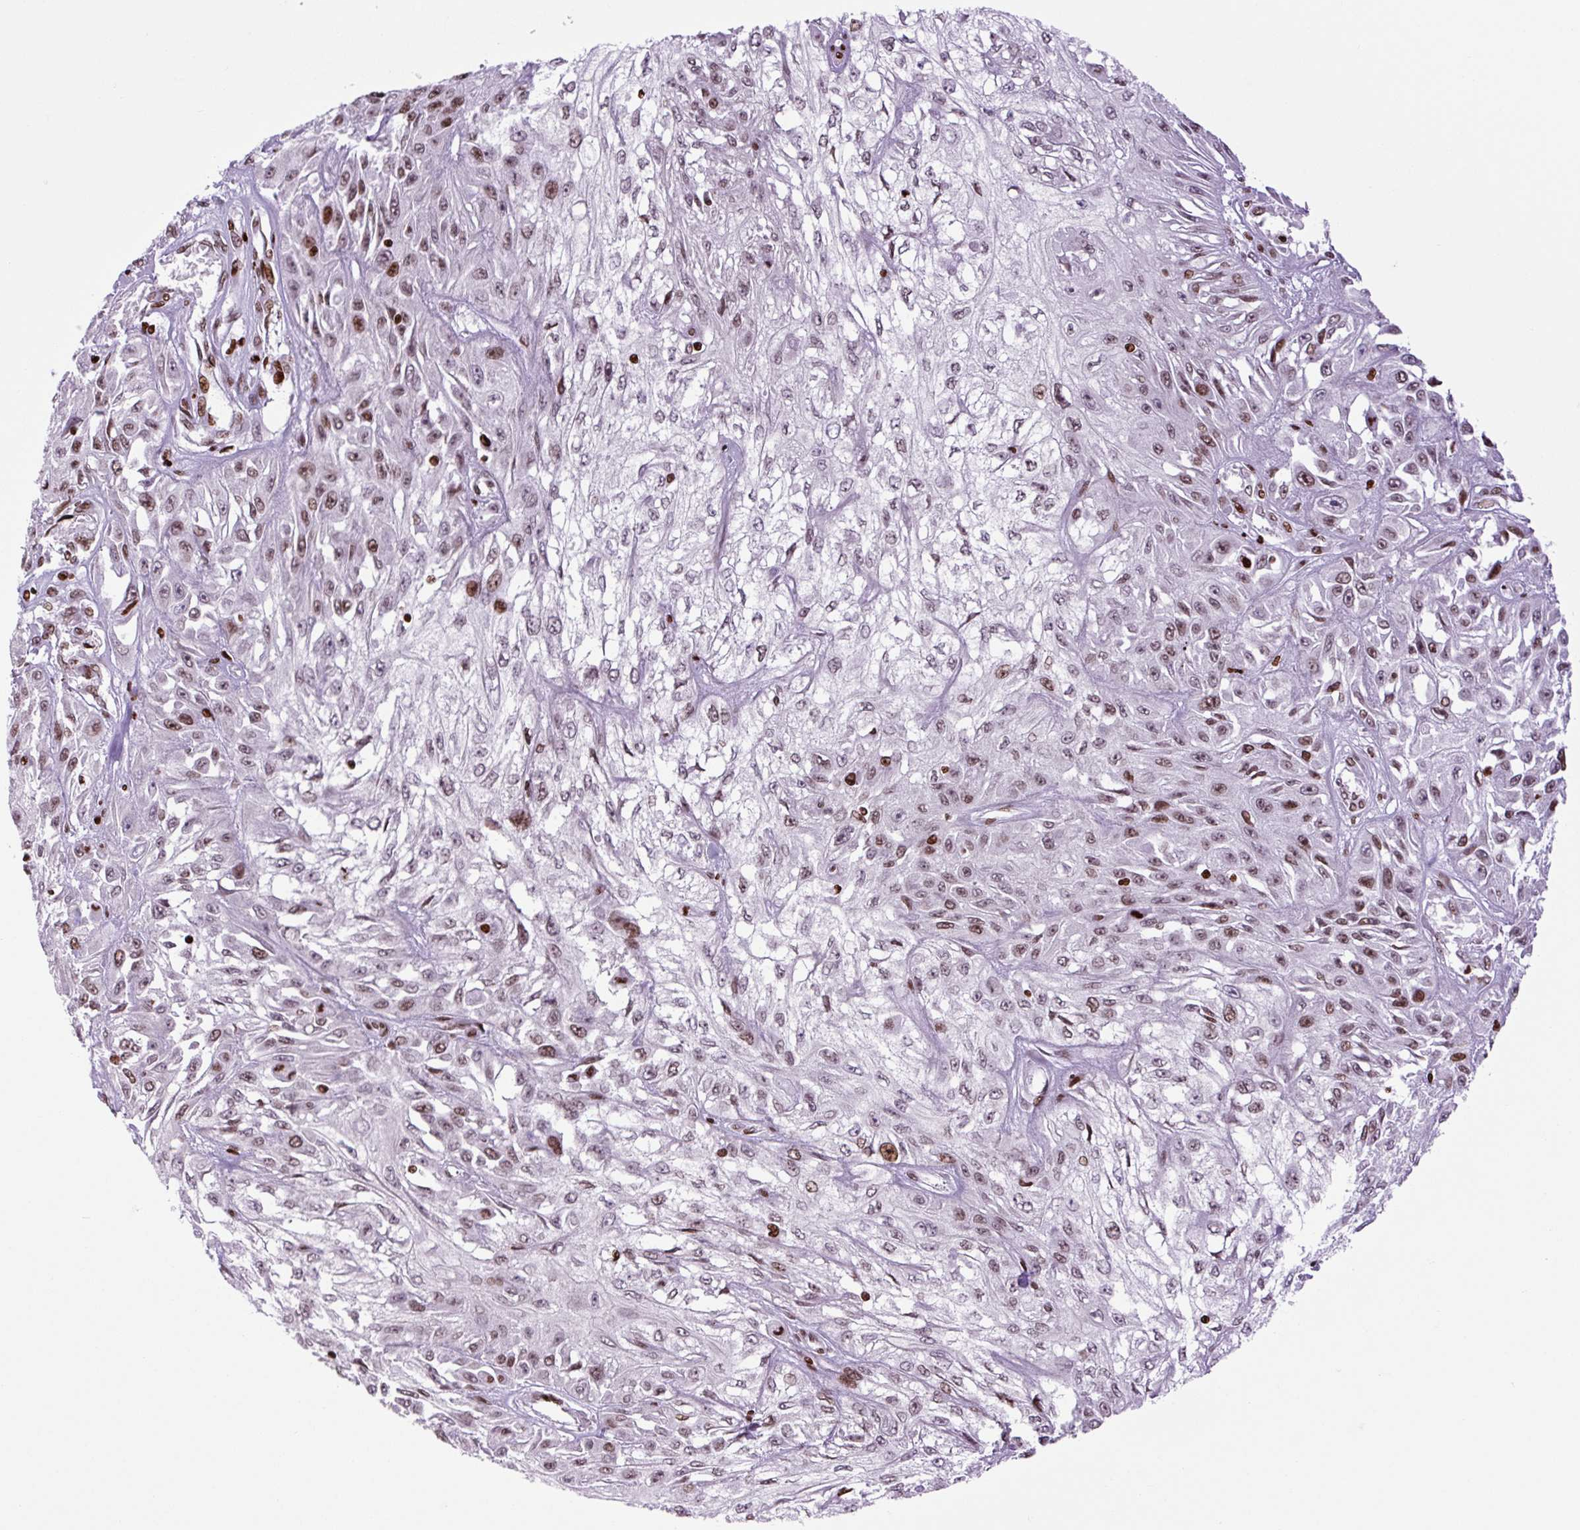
{"staining": {"intensity": "moderate", "quantity": "<25%", "location": "nuclear"}, "tissue": "skin cancer", "cell_type": "Tumor cells", "image_type": "cancer", "snomed": [{"axis": "morphology", "description": "Squamous cell carcinoma, NOS"}, {"axis": "morphology", "description": "Squamous cell carcinoma, metastatic, NOS"}, {"axis": "topography", "description": "Skin"}, {"axis": "topography", "description": "Lymph node"}], "caption": "The photomicrograph demonstrates immunohistochemical staining of skin cancer (metastatic squamous cell carcinoma). There is moderate nuclear staining is present in approximately <25% of tumor cells. (Stains: DAB (3,3'-diaminobenzidine) in brown, nuclei in blue, Microscopy: brightfield microscopy at high magnification).", "gene": "H1-3", "patient": {"sex": "male", "age": 75}}